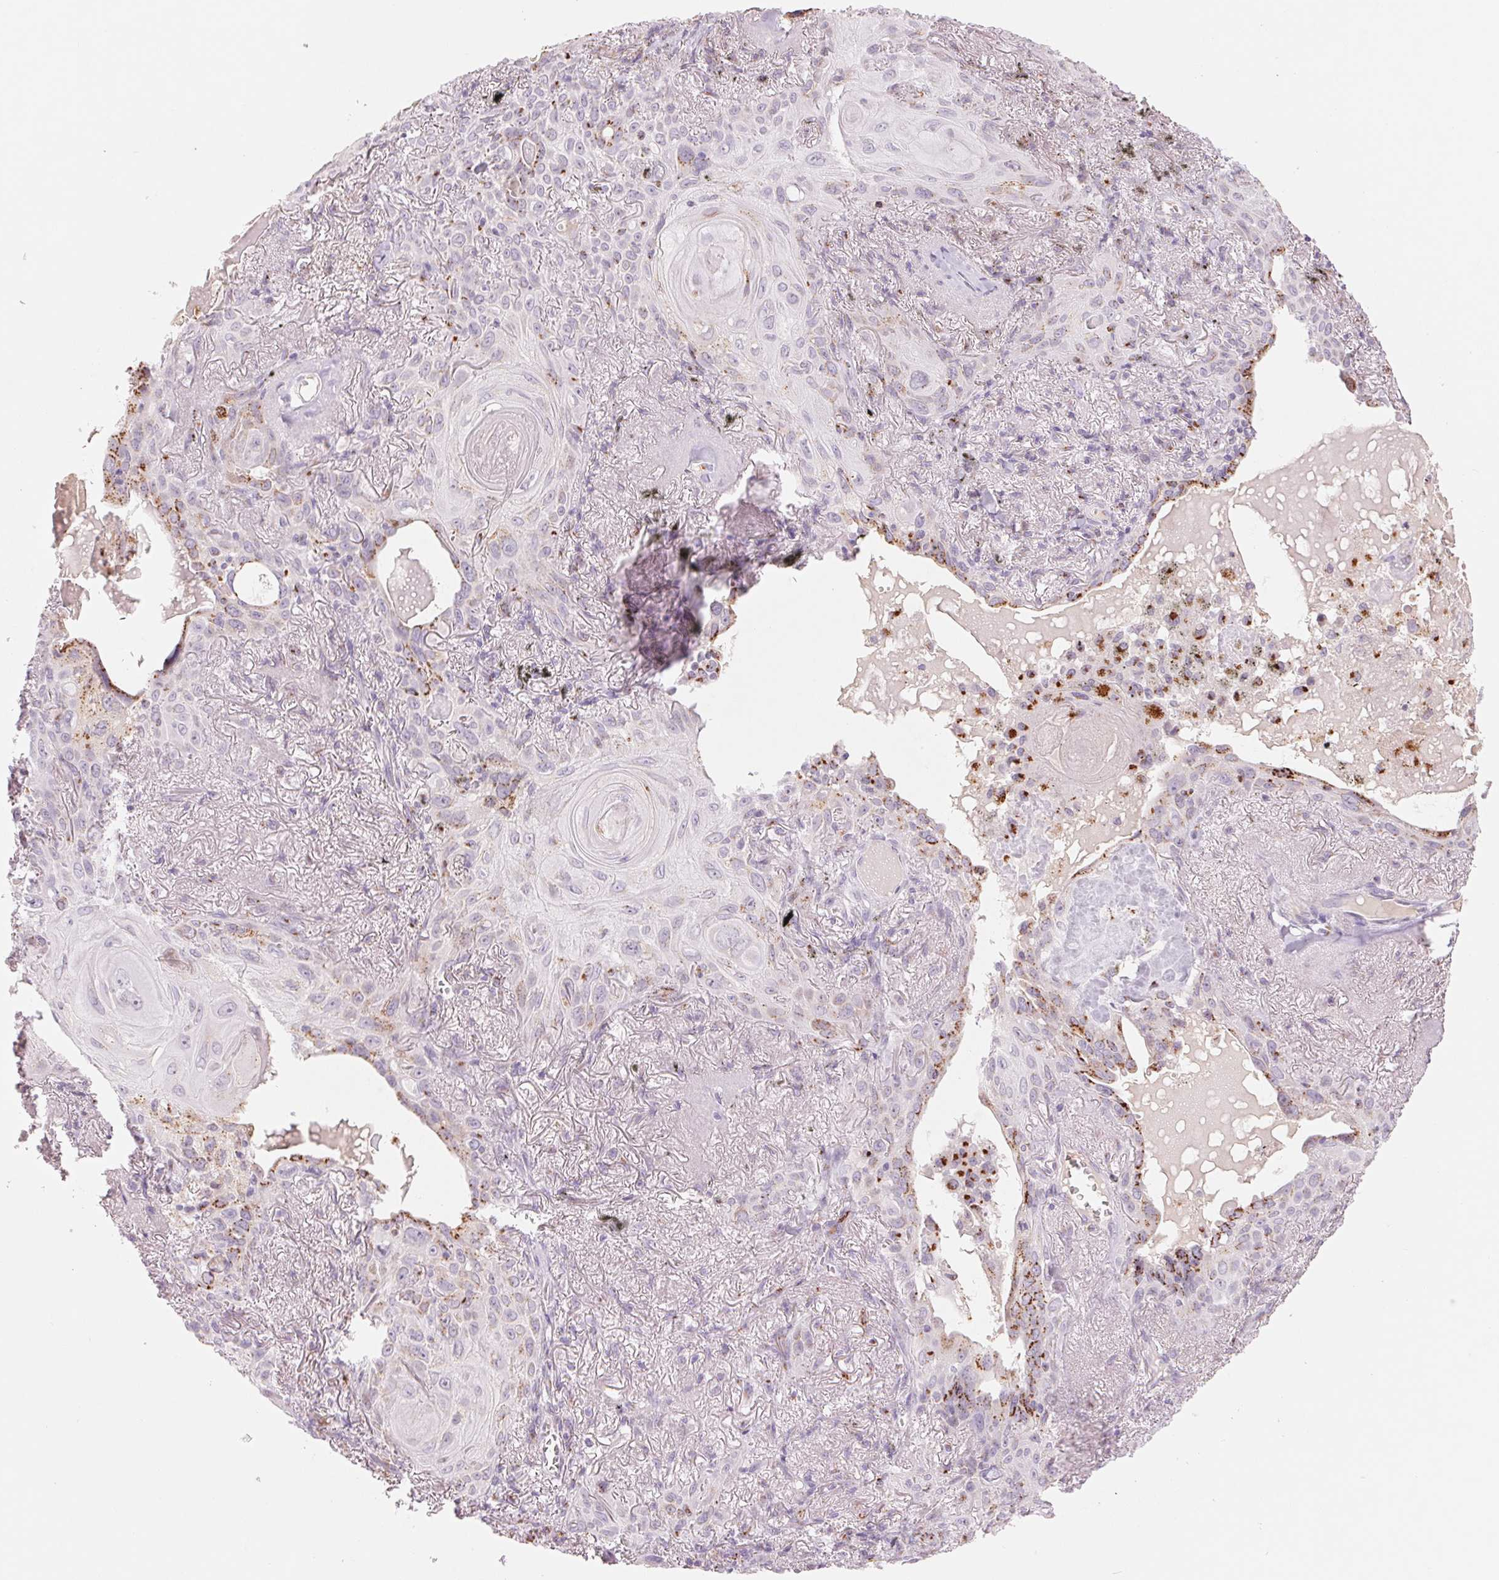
{"staining": {"intensity": "moderate", "quantity": "<25%", "location": "cytoplasmic/membranous"}, "tissue": "lung cancer", "cell_type": "Tumor cells", "image_type": "cancer", "snomed": [{"axis": "morphology", "description": "Squamous cell carcinoma, NOS"}, {"axis": "topography", "description": "Lung"}], "caption": "Protein analysis of lung cancer (squamous cell carcinoma) tissue displays moderate cytoplasmic/membranous staining in approximately <25% of tumor cells. The protein of interest is stained brown, and the nuclei are stained in blue (DAB IHC with brightfield microscopy, high magnification).", "gene": "GALNT7", "patient": {"sex": "male", "age": 79}}